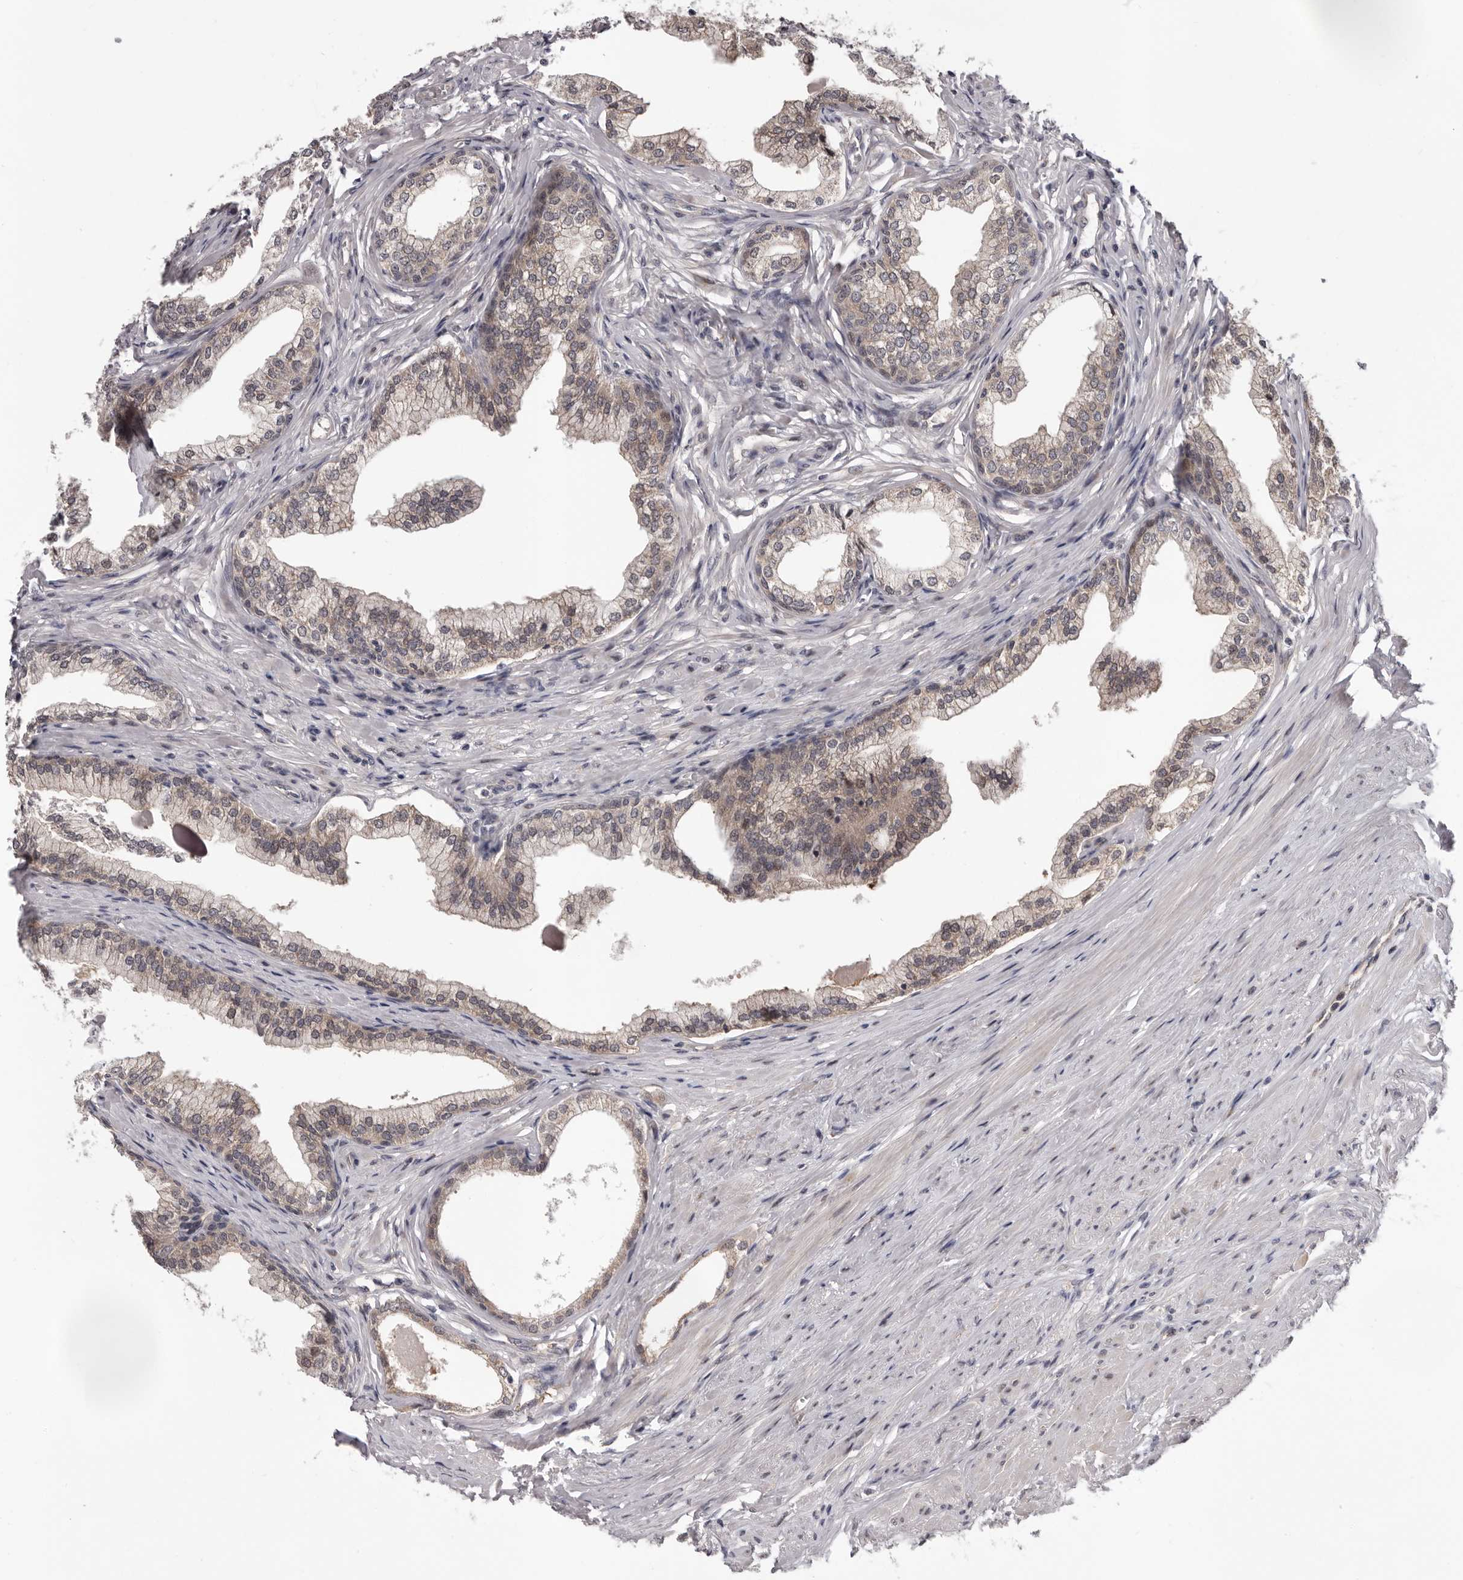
{"staining": {"intensity": "weak", "quantity": "25%-75%", "location": "cytoplasmic/membranous,nuclear"}, "tissue": "prostate", "cell_type": "Glandular cells", "image_type": "normal", "snomed": [{"axis": "morphology", "description": "Normal tissue, NOS"}, {"axis": "morphology", "description": "Urothelial carcinoma, Low grade"}, {"axis": "topography", "description": "Urinary bladder"}, {"axis": "topography", "description": "Prostate"}], "caption": "Protein expression analysis of unremarkable human prostate reveals weak cytoplasmic/membranous,nuclear positivity in approximately 25%-75% of glandular cells. (brown staining indicates protein expression, while blue staining denotes nuclei).", "gene": "MED8", "patient": {"sex": "male", "age": 60}}